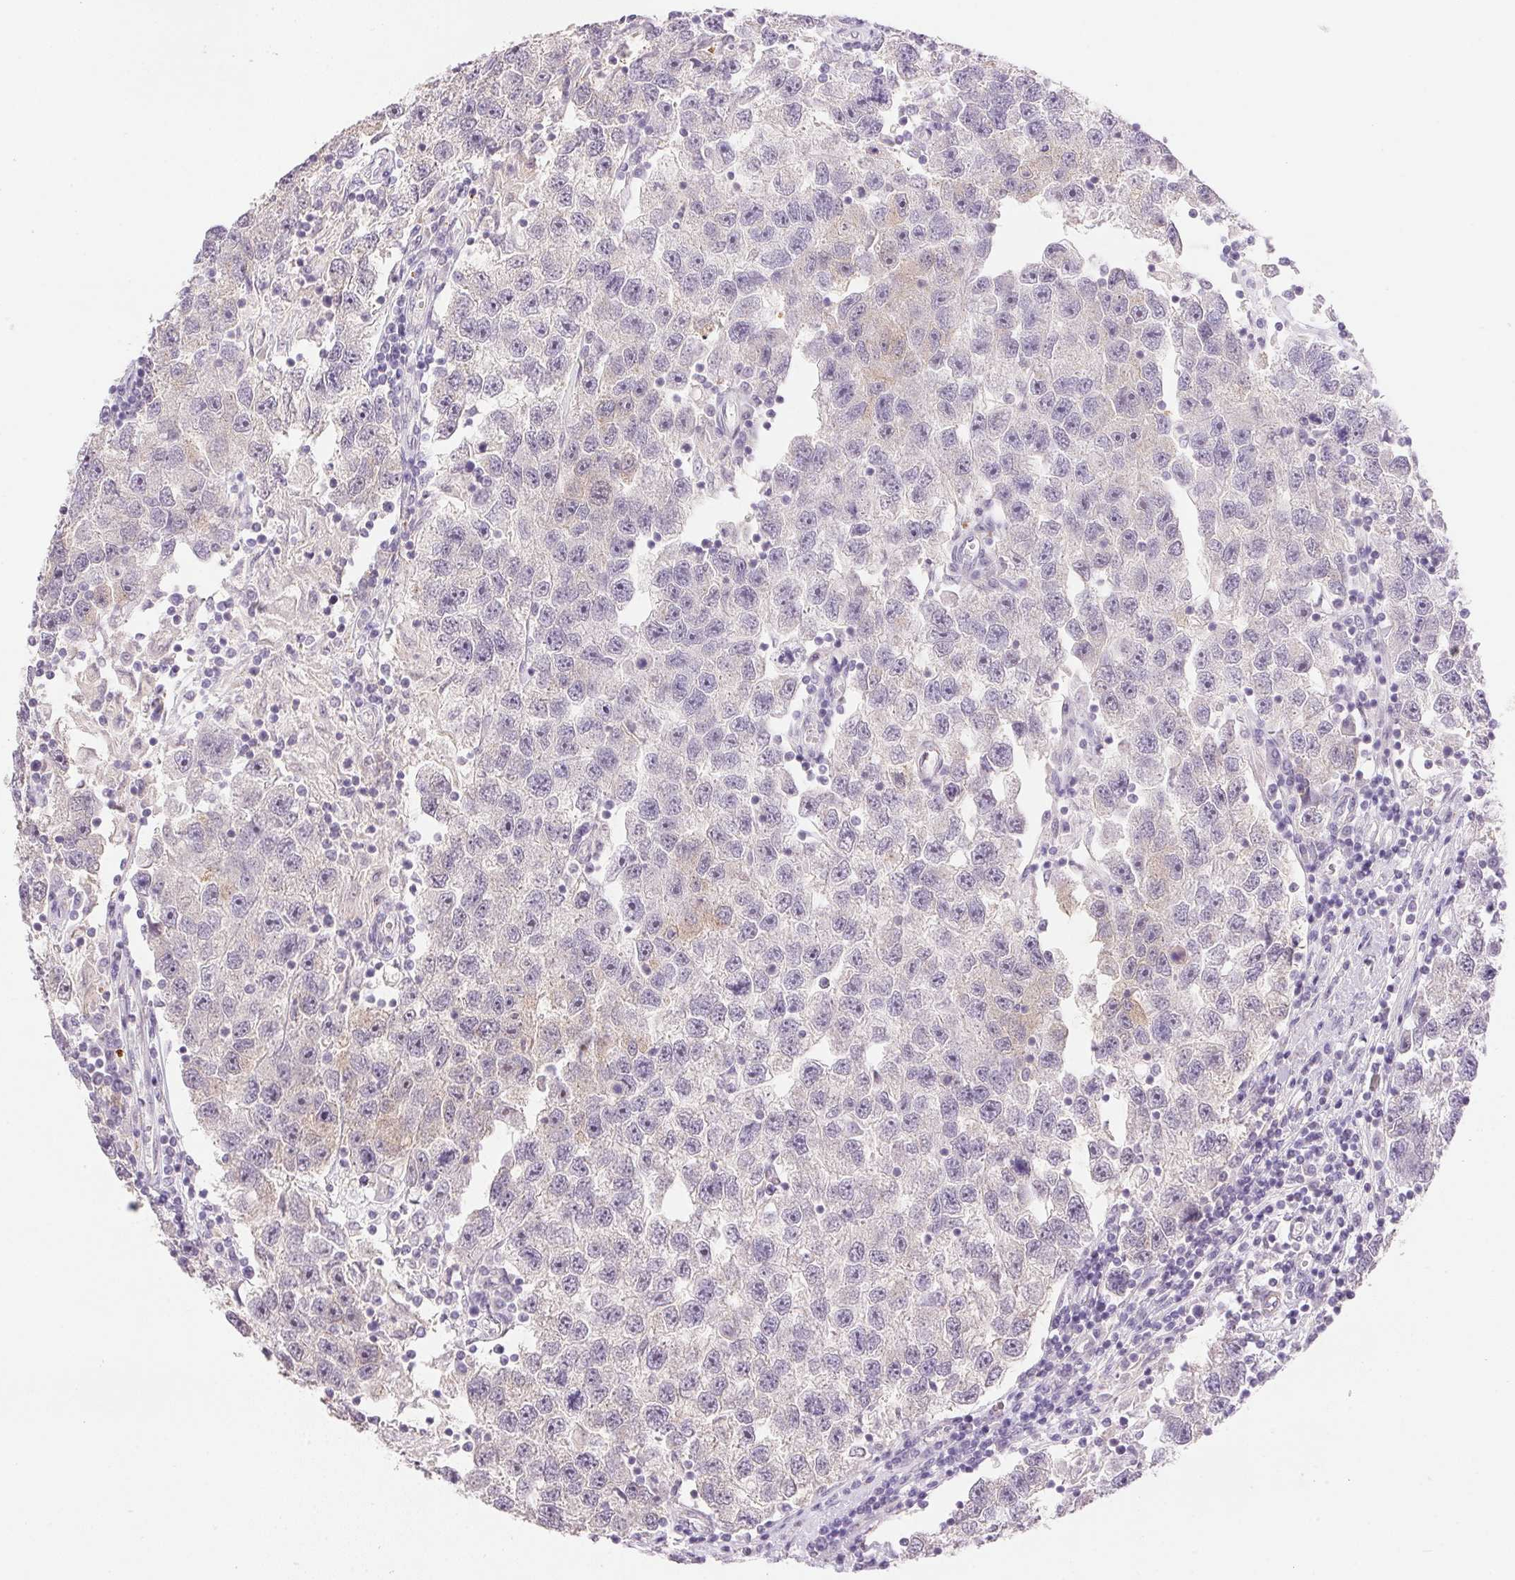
{"staining": {"intensity": "negative", "quantity": "none", "location": "none"}, "tissue": "testis cancer", "cell_type": "Tumor cells", "image_type": "cancer", "snomed": [{"axis": "morphology", "description": "Seminoma, NOS"}, {"axis": "topography", "description": "Testis"}], "caption": "DAB immunohistochemical staining of seminoma (testis) exhibits no significant staining in tumor cells. (DAB (3,3'-diaminobenzidine) immunohistochemistry, high magnification).", "gene": "GYG2", "patient": {"sex": "male", "age": 26}}